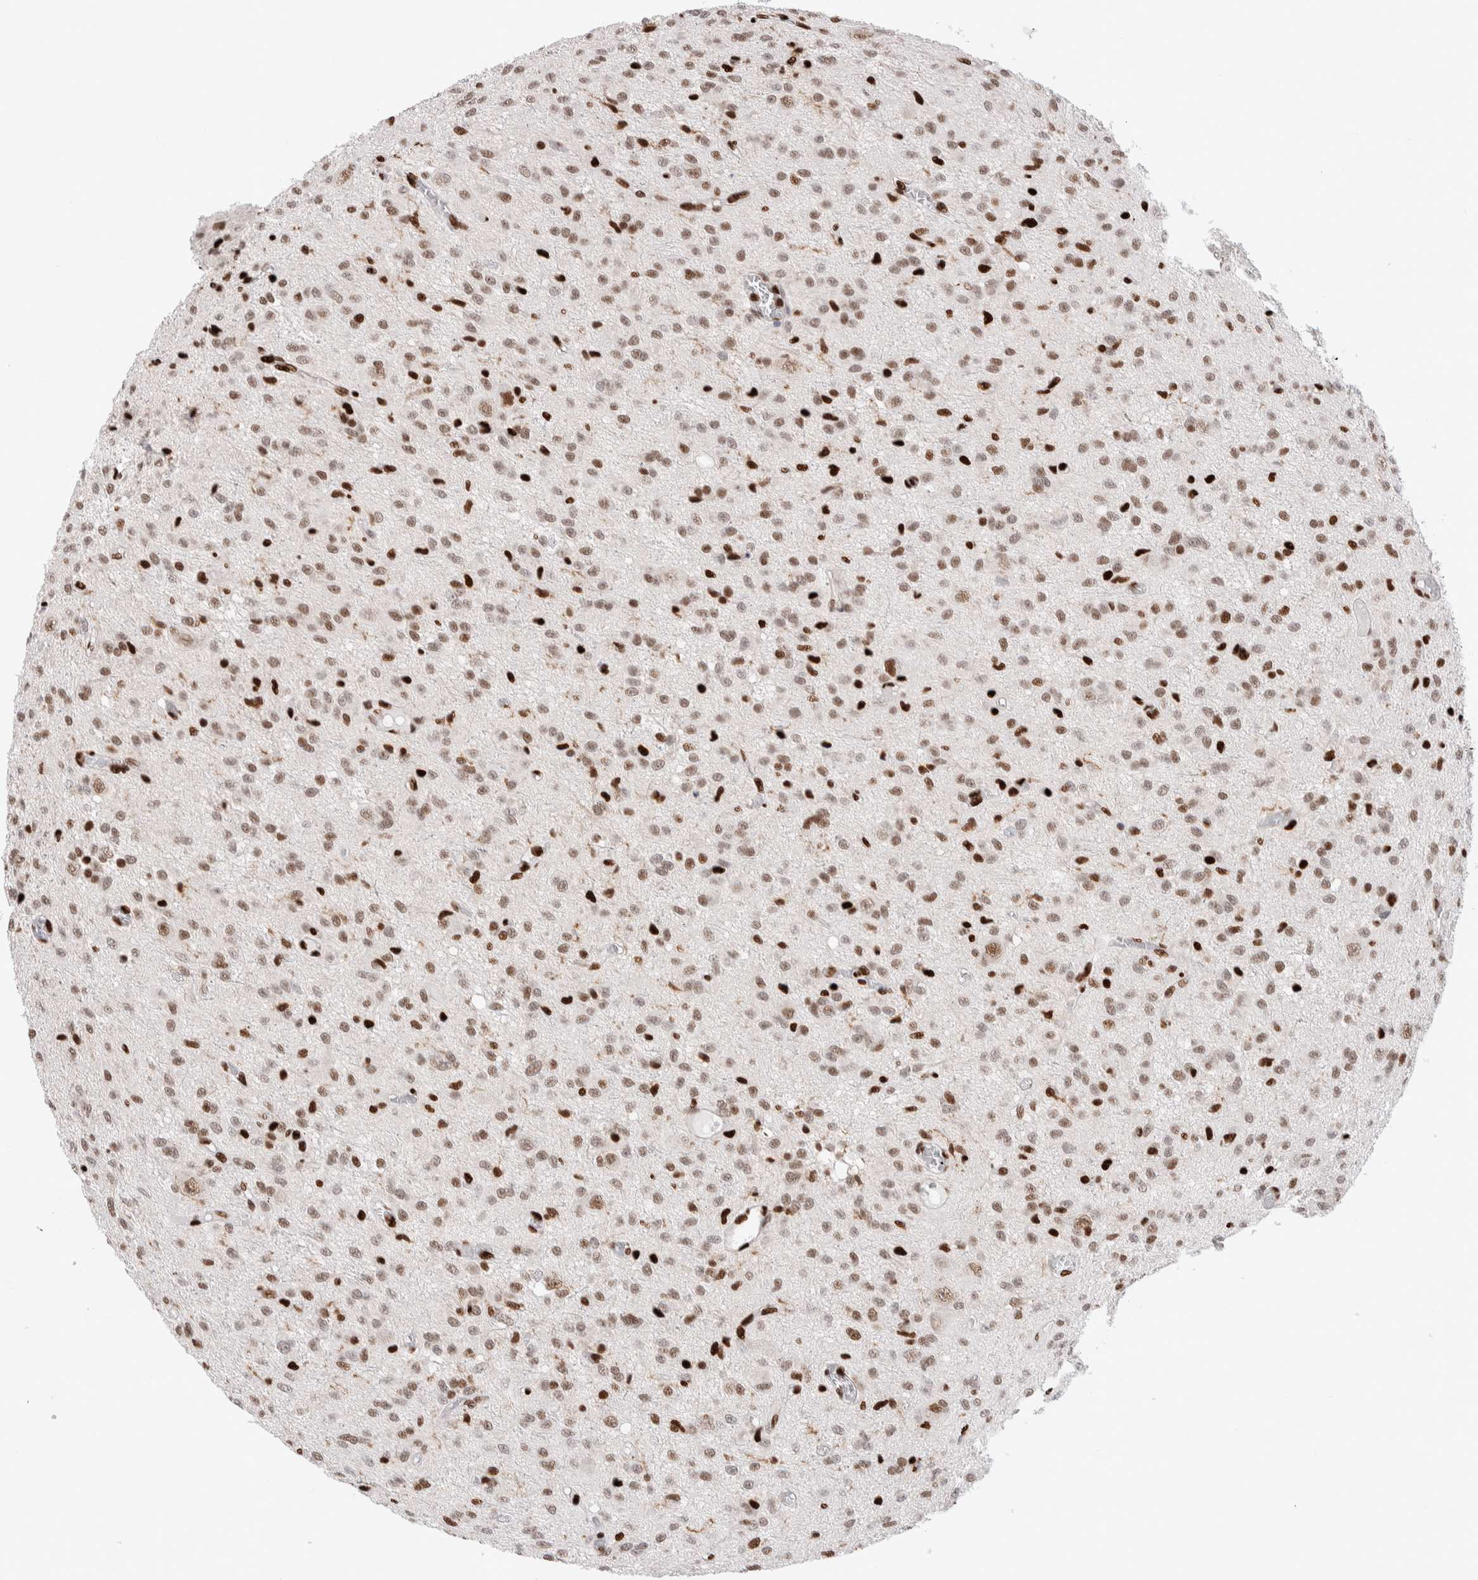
{"staining": {"intensity": "strong", "quantity": "25%-75%", "location": "nuclear"}, "tissue": "glioma", "cell_type": "Tumor cells", "image_type": "cancer", "snomed": [{"axis": "morphology", "description": "Glioma, malignant, High grade"}, {"axis": "topography", "description": "Brain"}], "caption": "Human glioma stained for a protein (brown) reveals strong nuclear positive expression in approximately 25%-75% of tumor cells.", "gene": "RNASEK-C17orf49", "patient": {"sex": "female", "age": 59}}